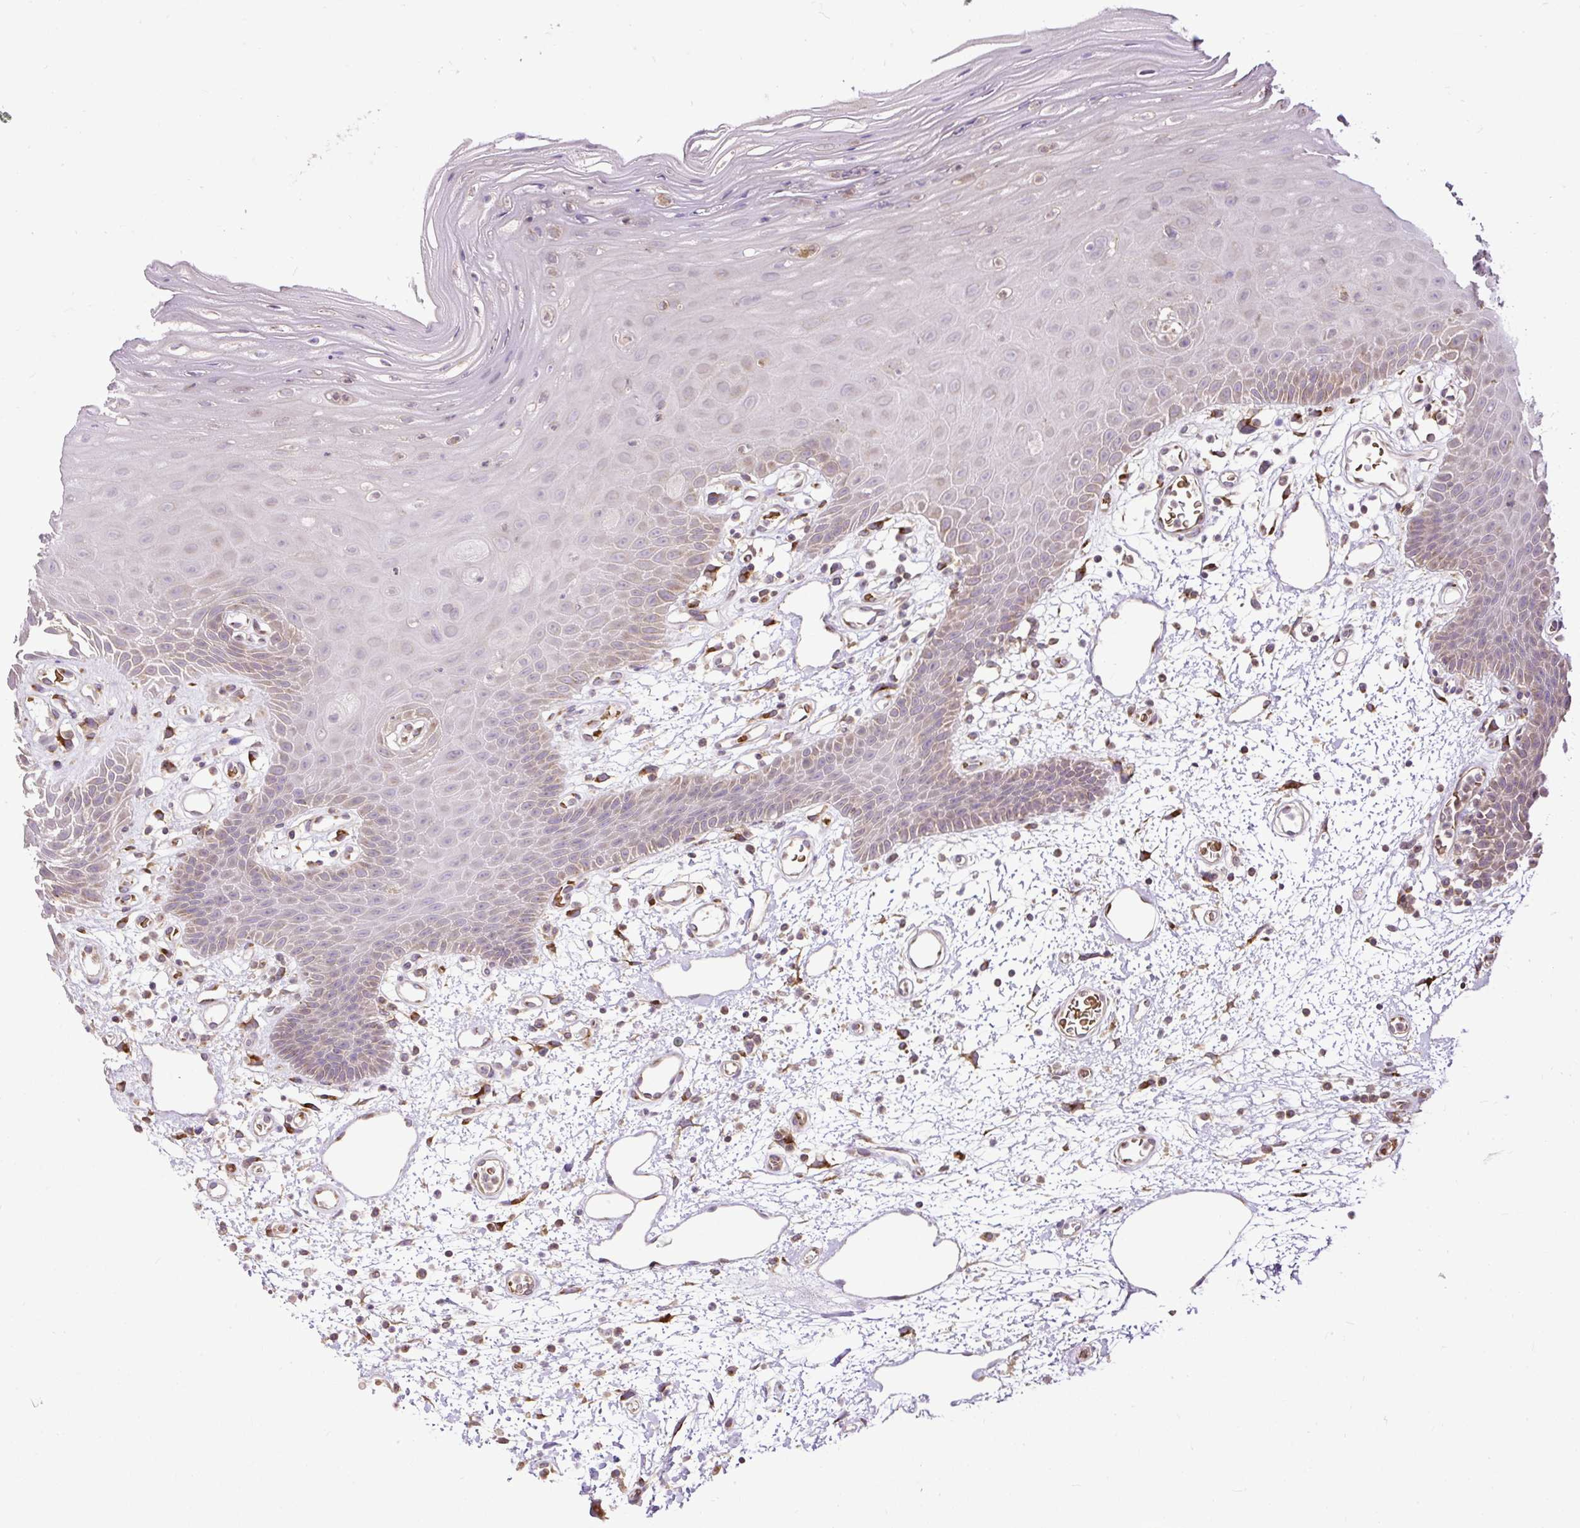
{"staining": {"intensity": "moderate", "quantity": "25%-75%", "location": "cytoplasmic/membranous"}, "tissue": "oral mucosa", "cell_type": "Squamous epithelial cells", "image_type": "normal", "snomed": [{"axis": "morphology", "description": "Normal tissue, NOS"}, {"axis": "topography", "description": "Oral tissue"}], "caption": "Immunohistochemical staining of benign oral mucosa shows medium levels of moderate cytoplasmic/membranous positivity in about 25%-75% of squamous epithelial cells.", "gene": "SMC4", "patient": {"sex": "female", "age": 59}}